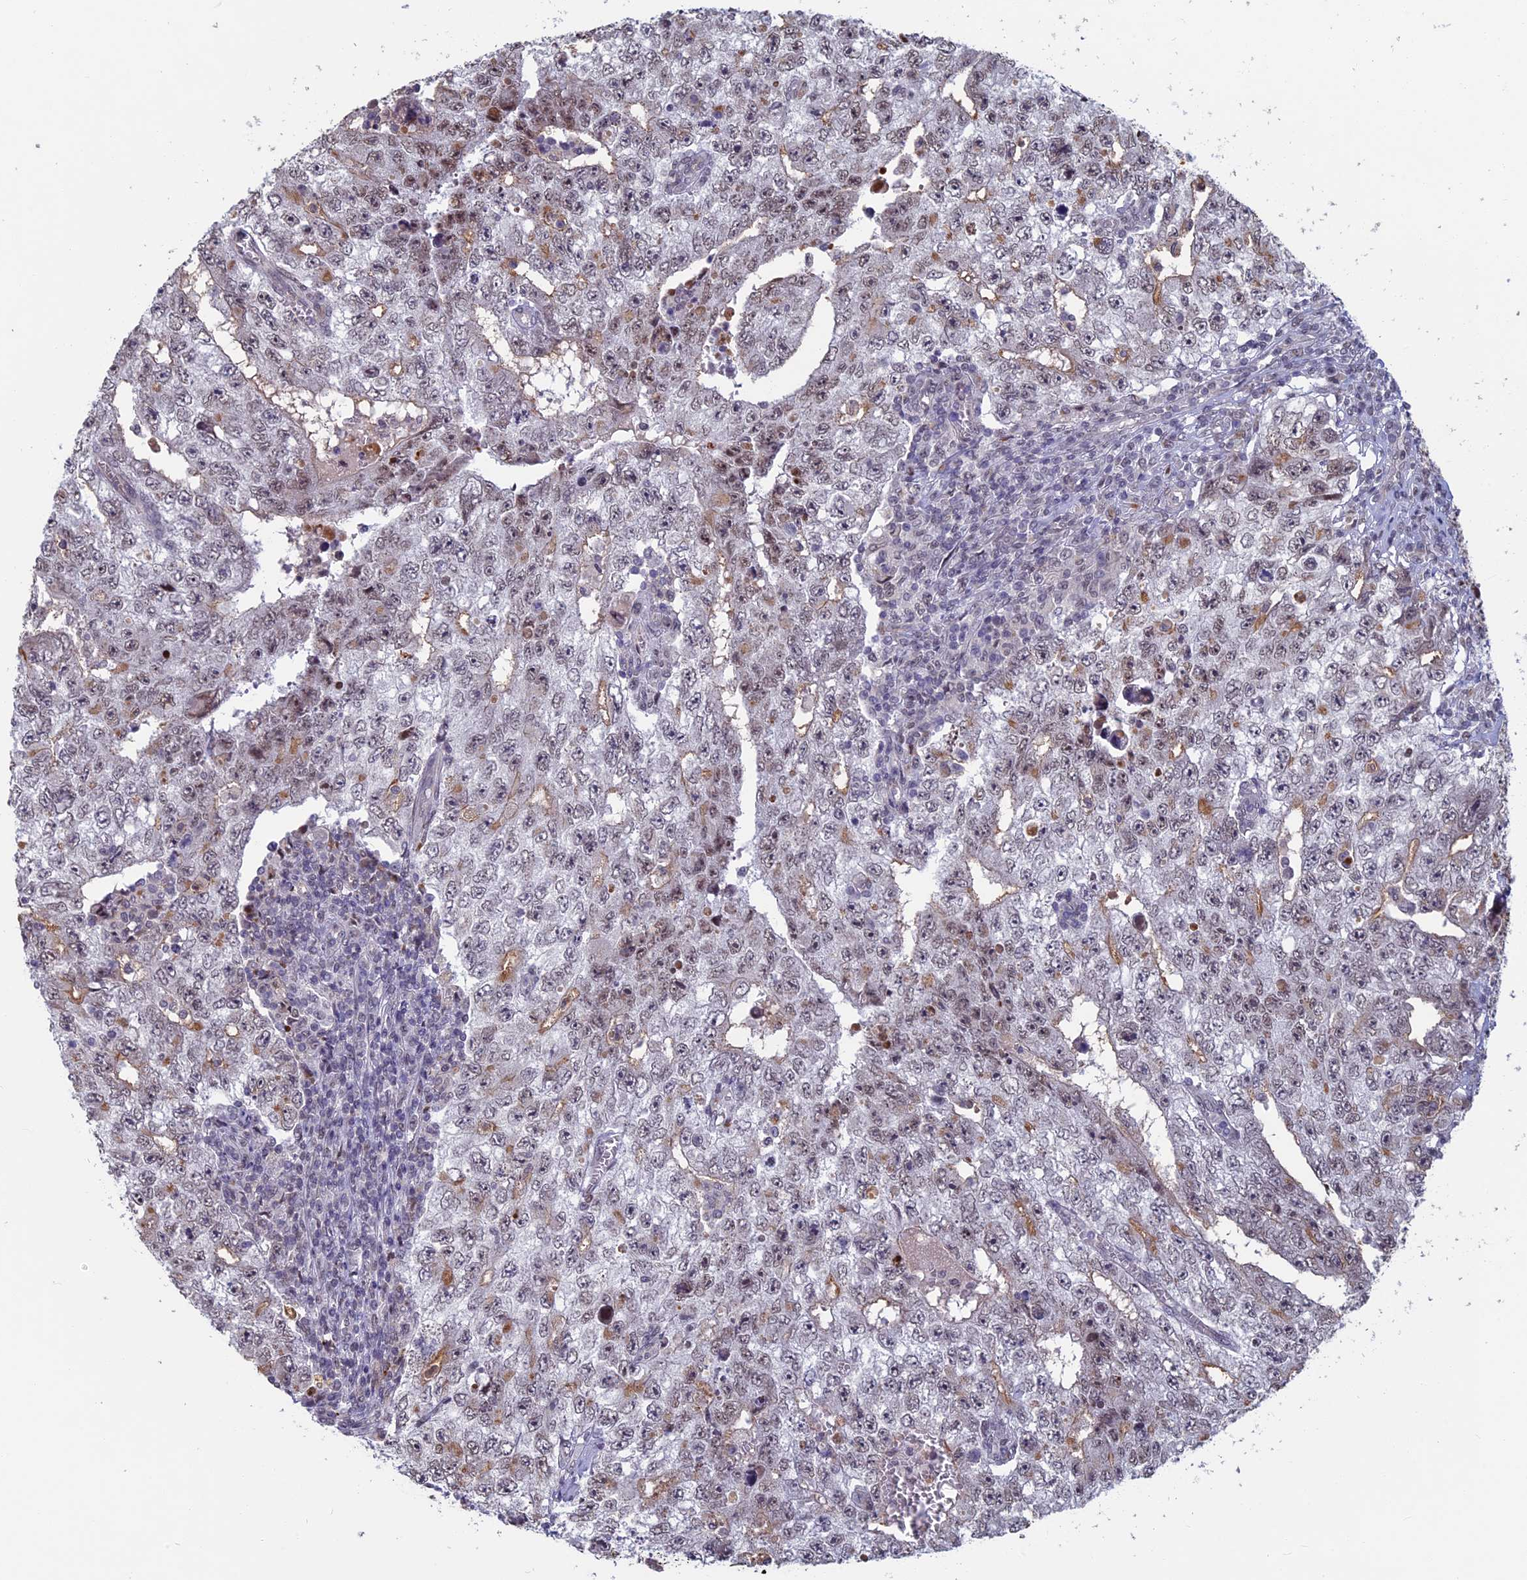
{"staining": {"intensity": "weak", "quantity": "25%-75%", "location": "cytoplasmic/membranous,nuclear"}, "tissue": "testis cancer", "cell_type": "Tumor cells", "image_type": "cancer", "snomed": [{"axis": "morphology", "description": "Carcinoma, Embryonal, NOS"}, {"axis": "topography", "description": "Testis"}], "caption": "High-power microscopy captured an immunohistochemistry micrograph of testis embryonal carcinoma, revealing weak cytoplasmic/membranous and nuclear positivity in about 25%-75% of tumor cells. The protein is shown in brown color, while the nuclei are stained blue.", "gene": "SPIRE1", "patient": {"sex": "male", "age": 17}}